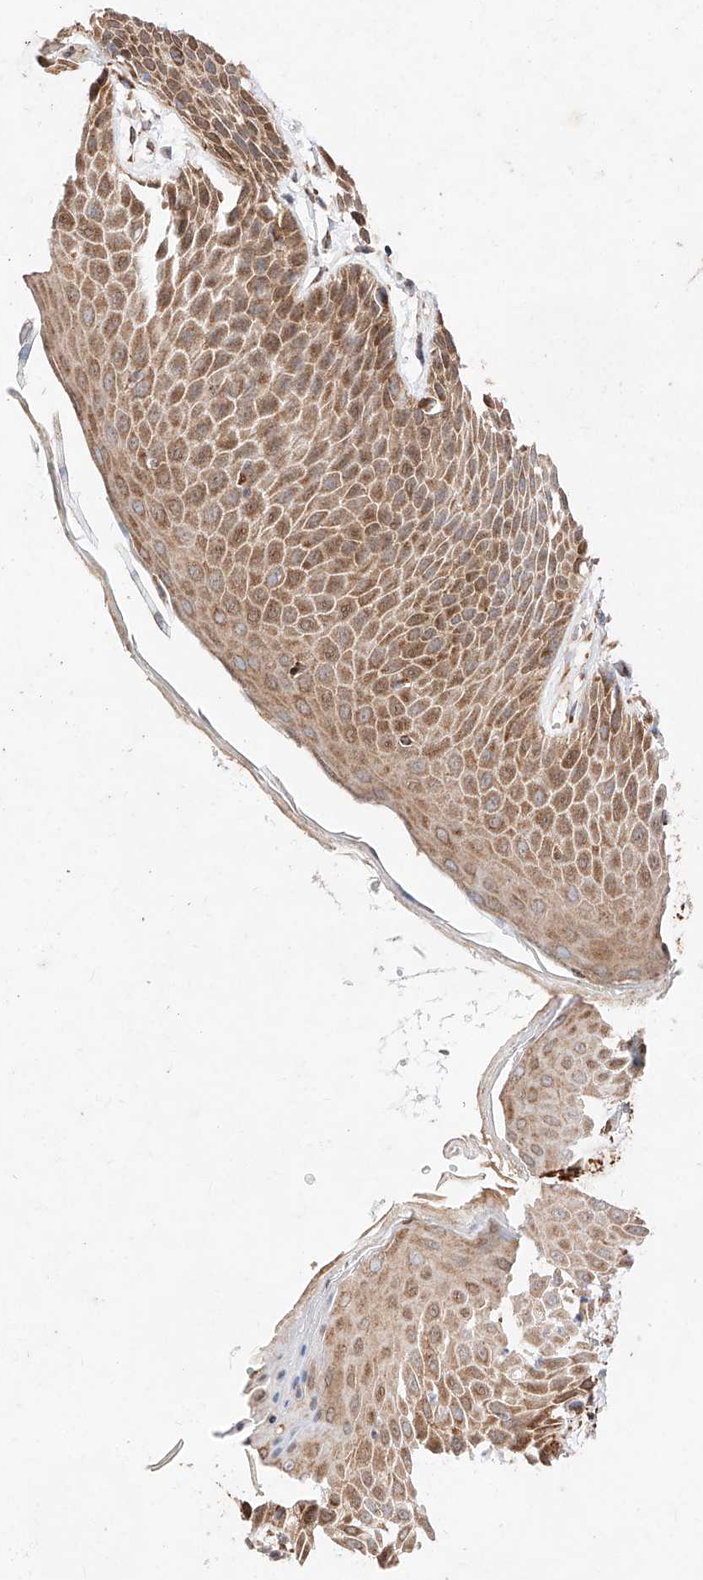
{"staining": {"intensity": "moderate", "quantity": ">75%", "location": "cytoplasmic/membranous"}, "tissue": "skin", "cell_type": "Epidermal cells", "image_type": "normal", "snomed": [{"axis": "morphology", "description": "Normal tissue, NOS"}, {"axis": "topography", "description": "Anal"}], "caption": "Unremarkable skin reveals moderate cytoplasmic/membranous expression in about >75% of epidermal cells, visualized by immunohistochemistry.", "gene": "ATP9B", "patient": {"sex": "male", "age": 74}}